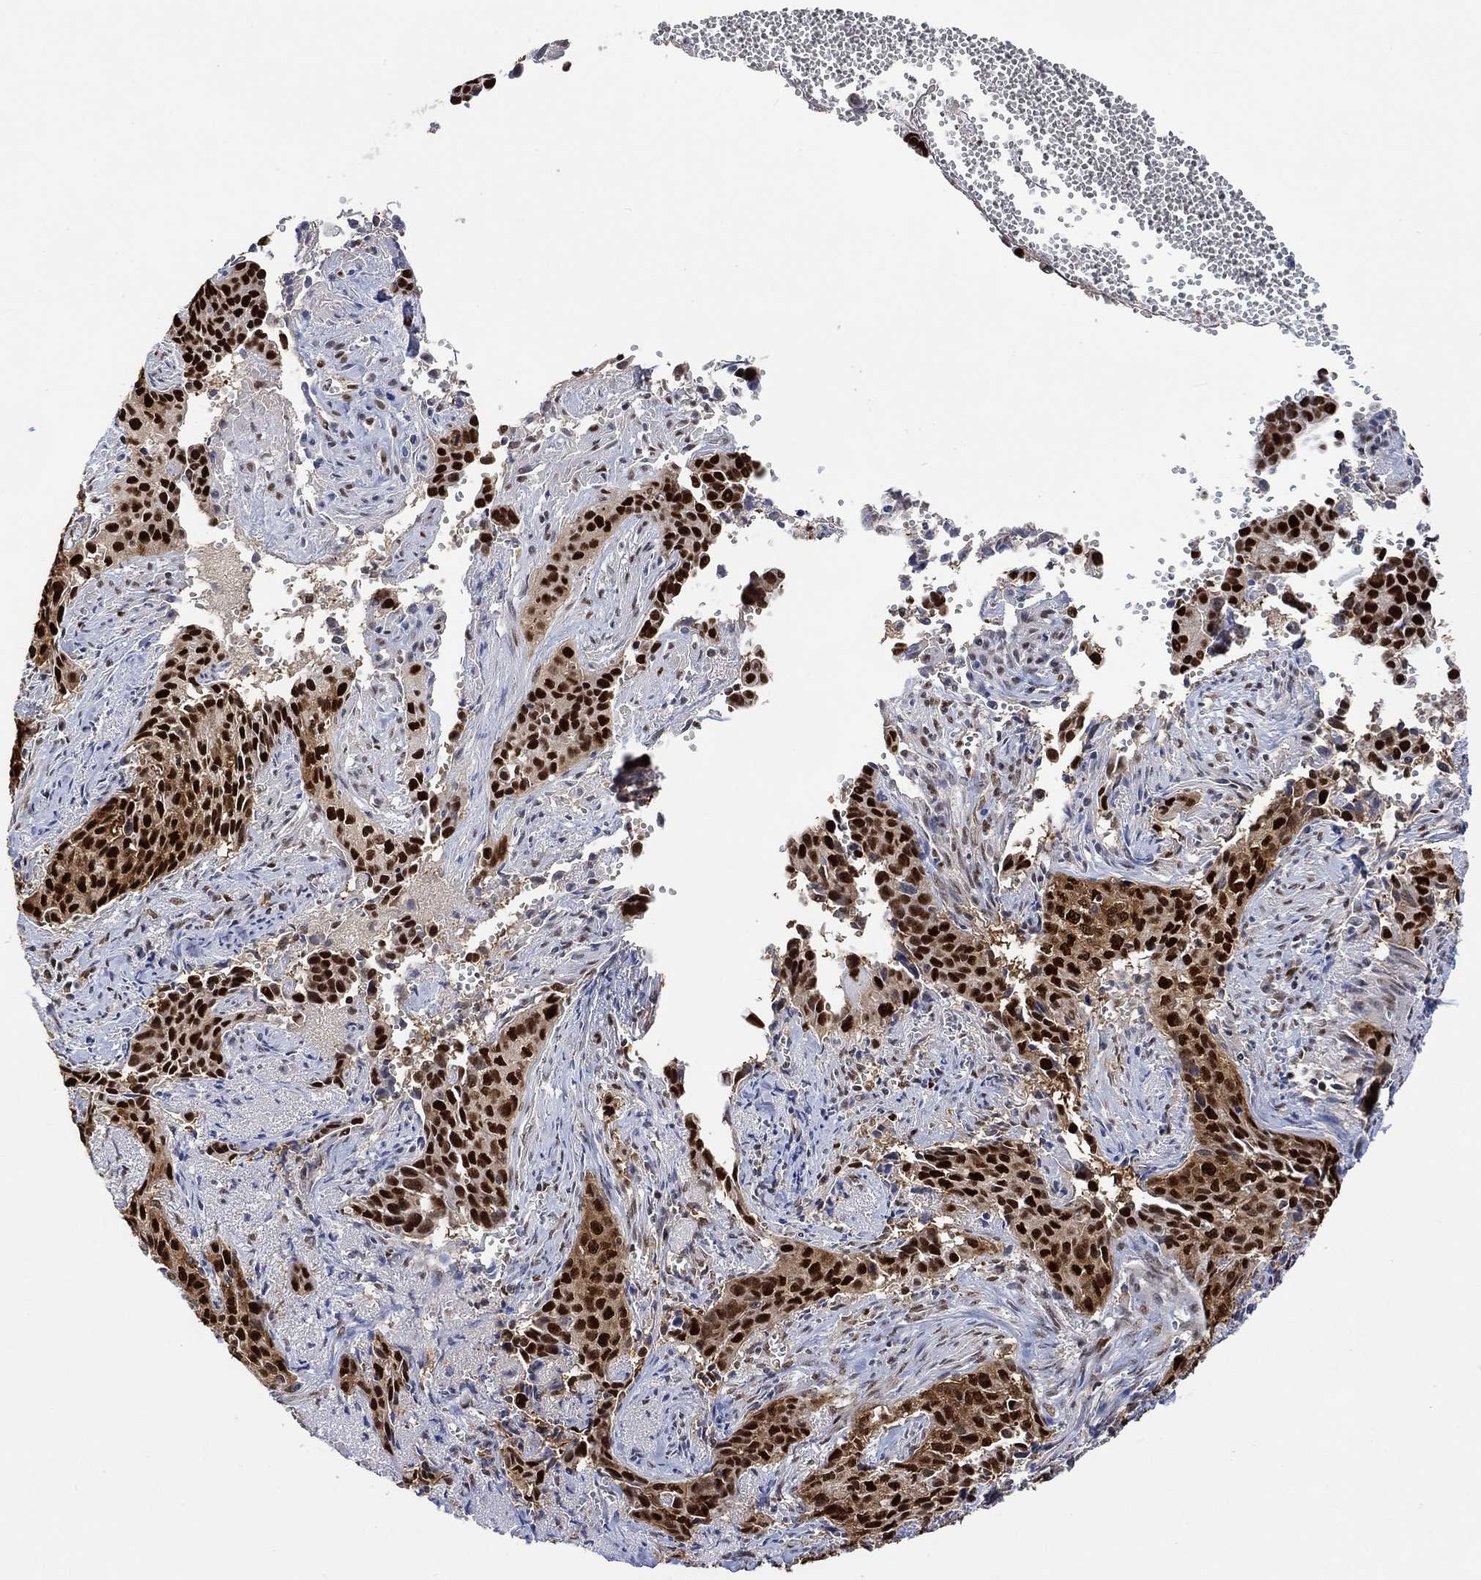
{"staining": {"intensity": "strong", "quantity": ">75%", "location": "nuclear"}, "tissue": "cervical cancer", "cell_type": "Tumor cells", "image_type": "cancer", "snomed": [{"axis": "morphology", "description": "Squamous cell carcinoma, NOS"}, {"axis": "topography", "description": "Cervix"}], "caption": "Strong nuclear protein positivity is present in about >75% of tumor cells in squamous cell carcinoma (cervical).", "gene": "RAD54L2", "patient": {"sex": "female", "age": 29}}